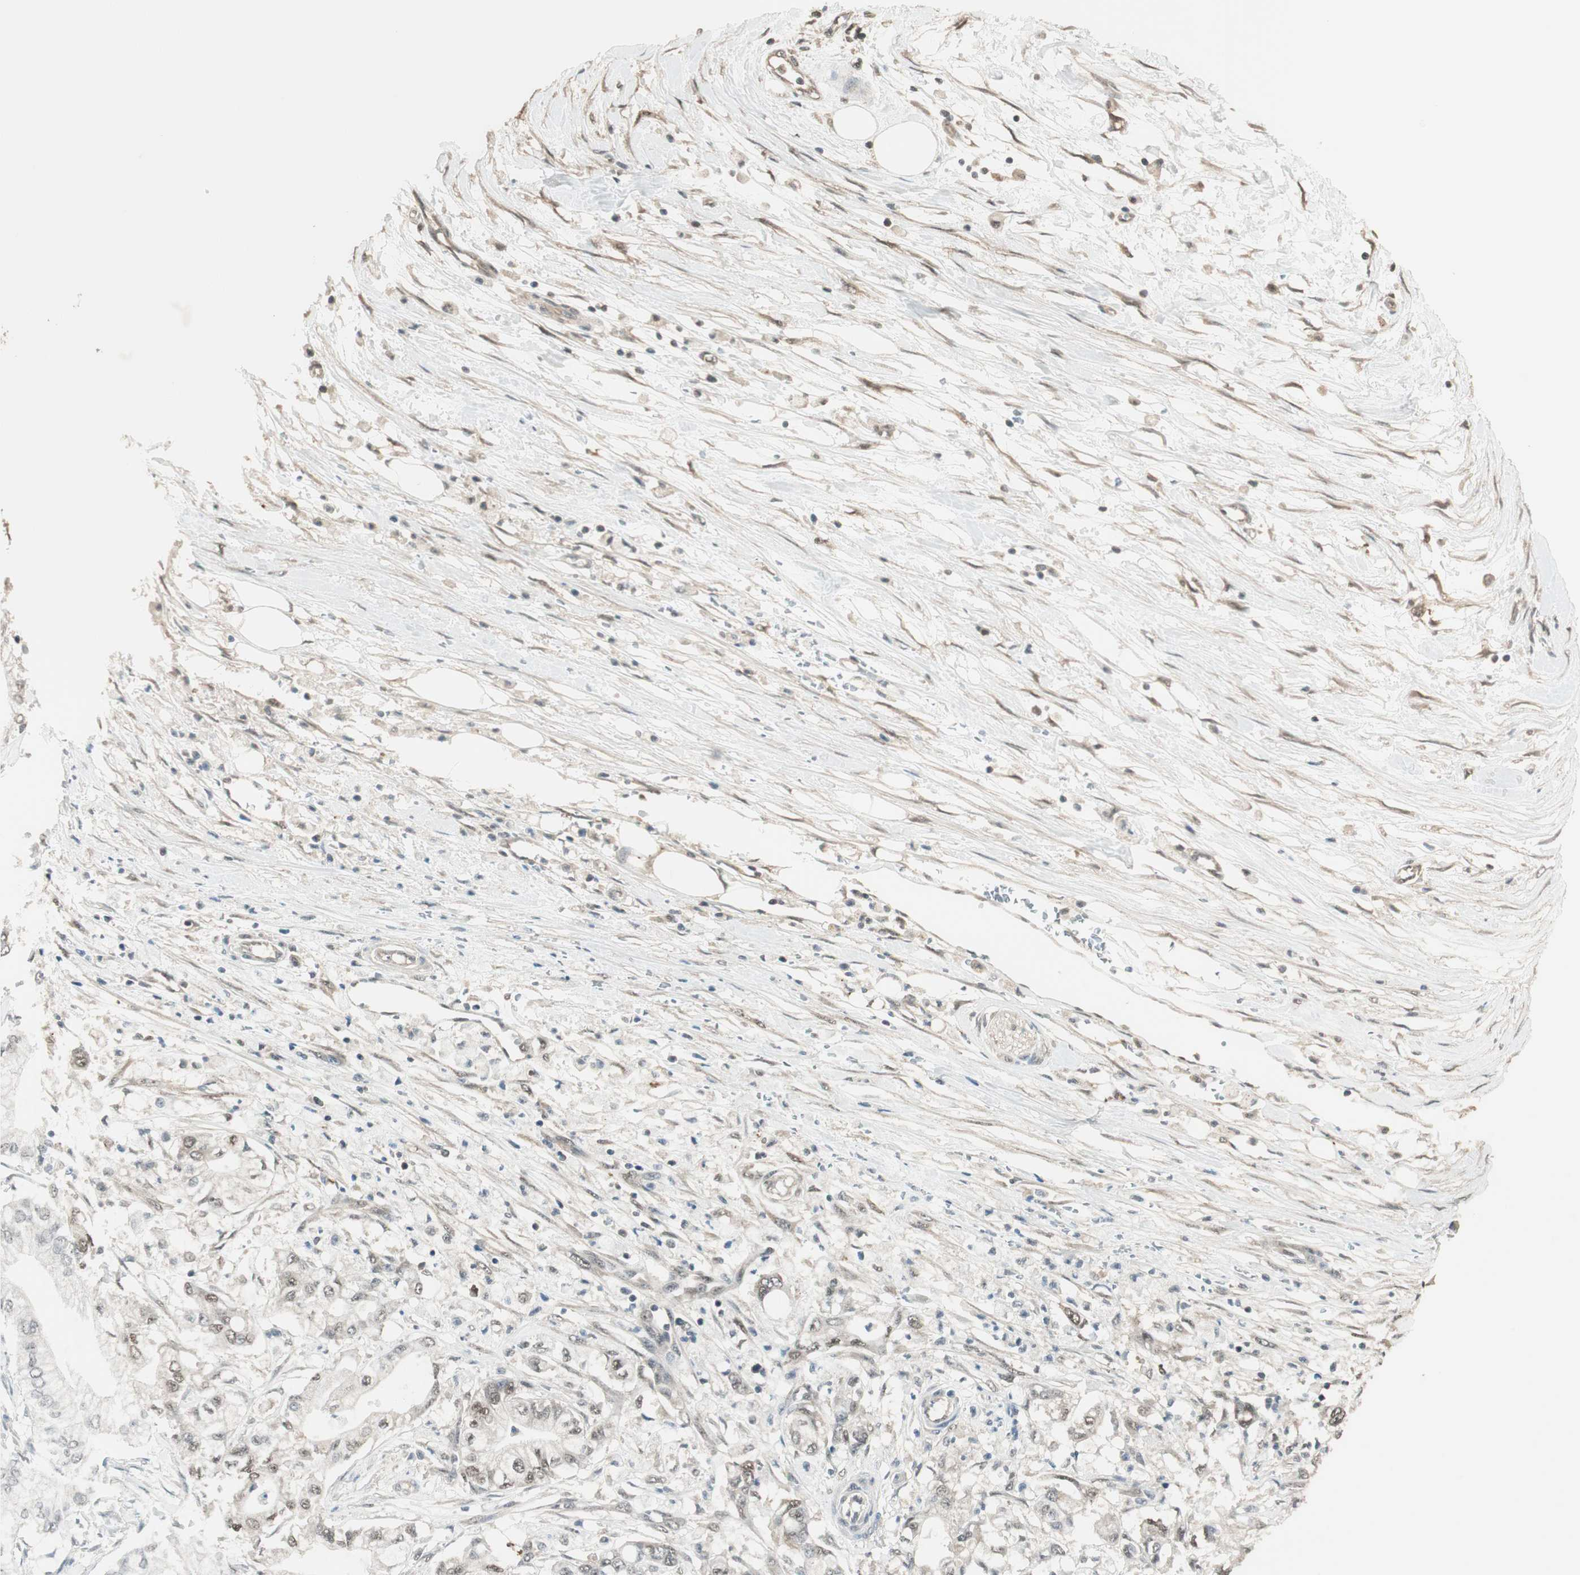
{"staining": {"intensity": "weak", "quantity": "25%-75%", "location": "nuclear"}, "tissue": "pancreatic cancer", "cell_type": "Tumor cells", "image_type": "cancer", "snomed": [{"axis": "morphology", "description": "Adenocarcinoma, NOS"}, {"axis": "topography", "description": "Pancreas"}], "caption": "Protein staining of adenocarcinoma (pancreatic) tissue displays weak nuclear positivity in about 25%-75% of tumor cells. (IHC, brightfield microscopy, high magnification).", "gene": "USP5", "patient": {"sex": "male", "age": 70}}